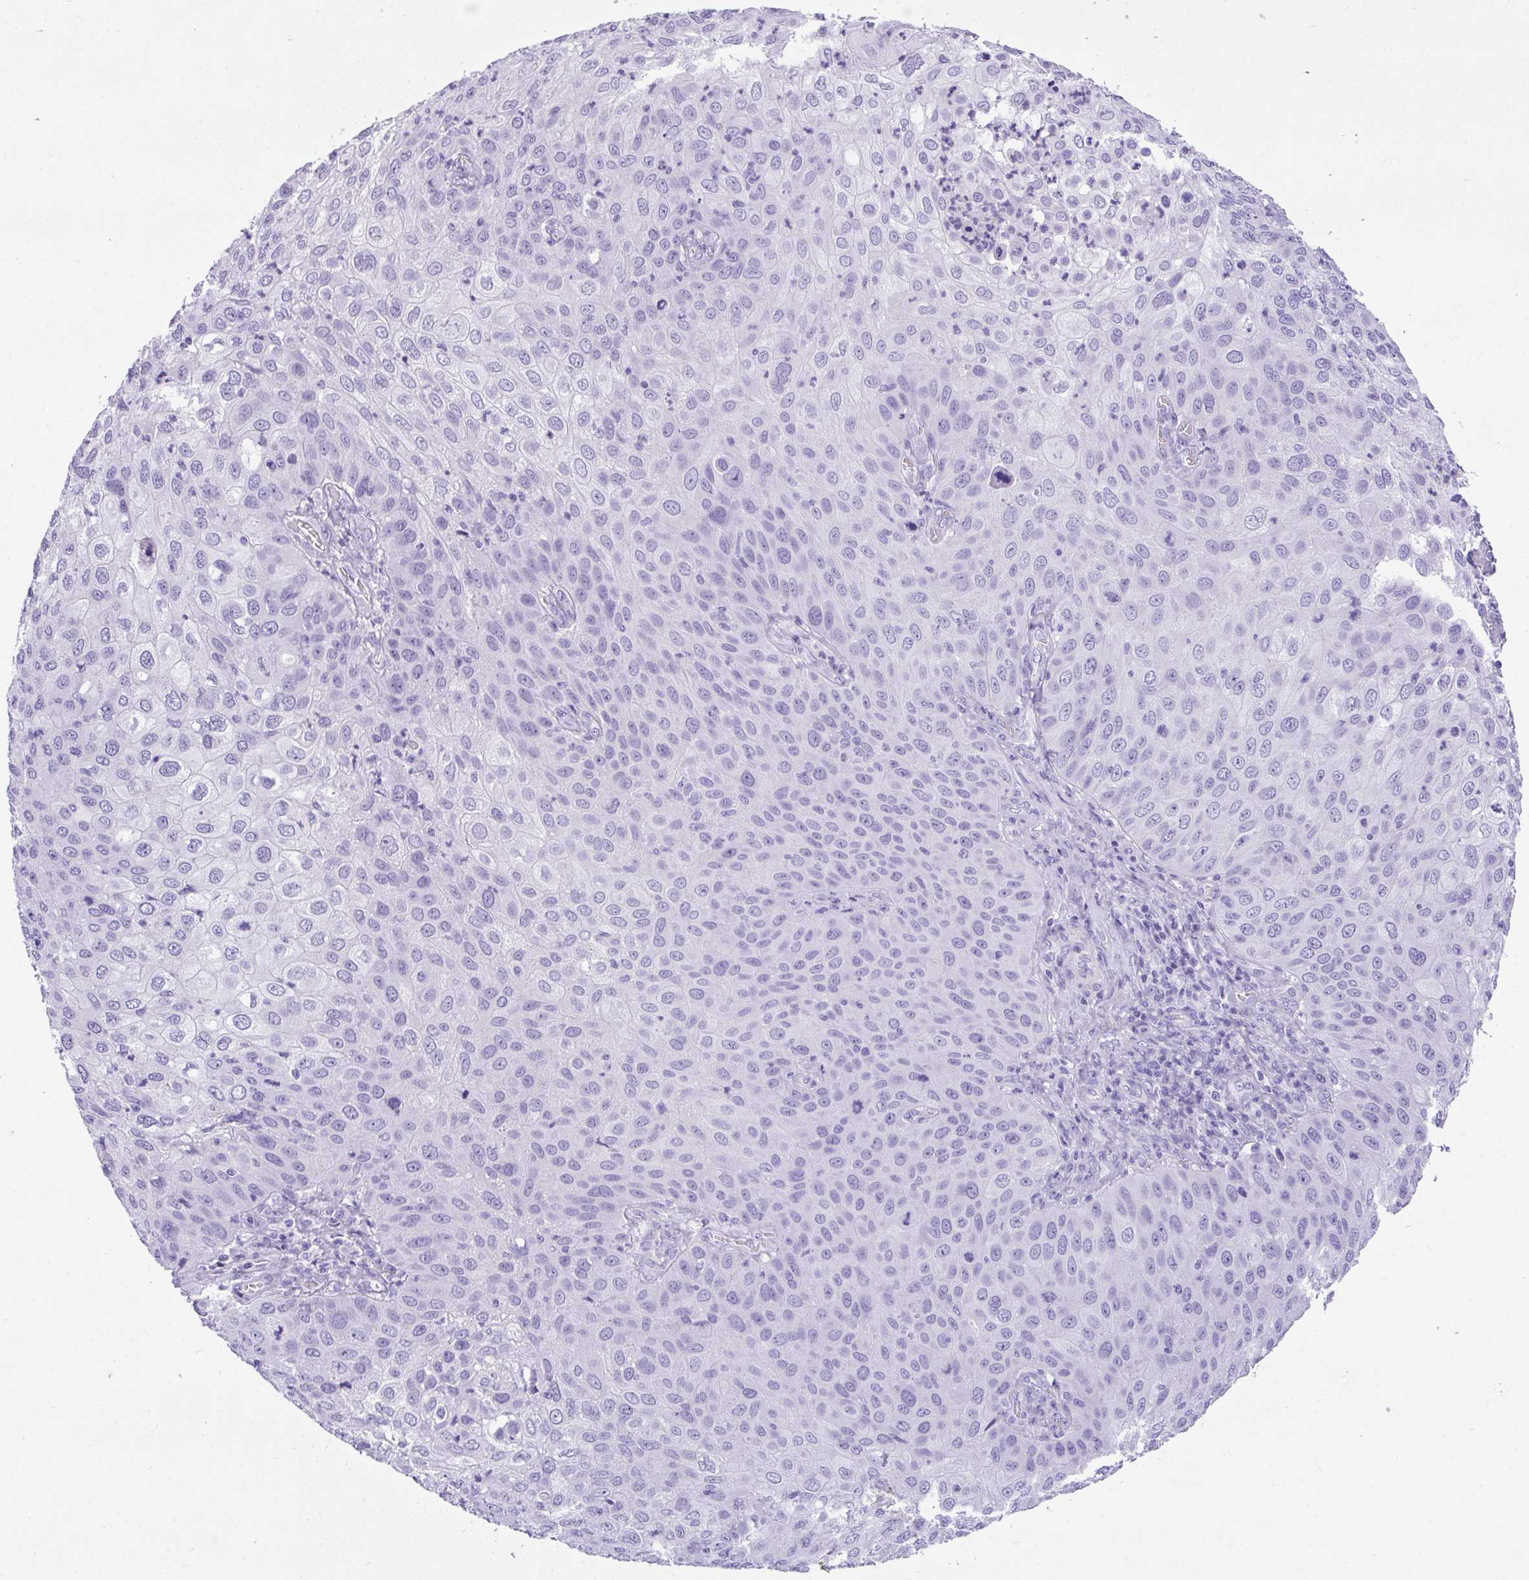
{"staining": {"intensity": "negative", "quantity": "none", "location": "none"}, "tissue": "skin cancer", "cell_type": "Tumor cells", "image_type": "cancer", "snomed": [{"axis": "morphology", "description": "Squamous cell carcinoma, NOS"}, {"axis": "topography", "description": "Skin"}], "caption": "Immunohistochemistry (IHC) photomicrograph of neoplastic tissue: squamous cell carcinoma (skin) stained with DAB (3,3'-diaminobenzidine) demonstrates no significant protein positivity in tumor cells.", "gene": "AVIL", "patient": {"sex": "male", "age": 87}}